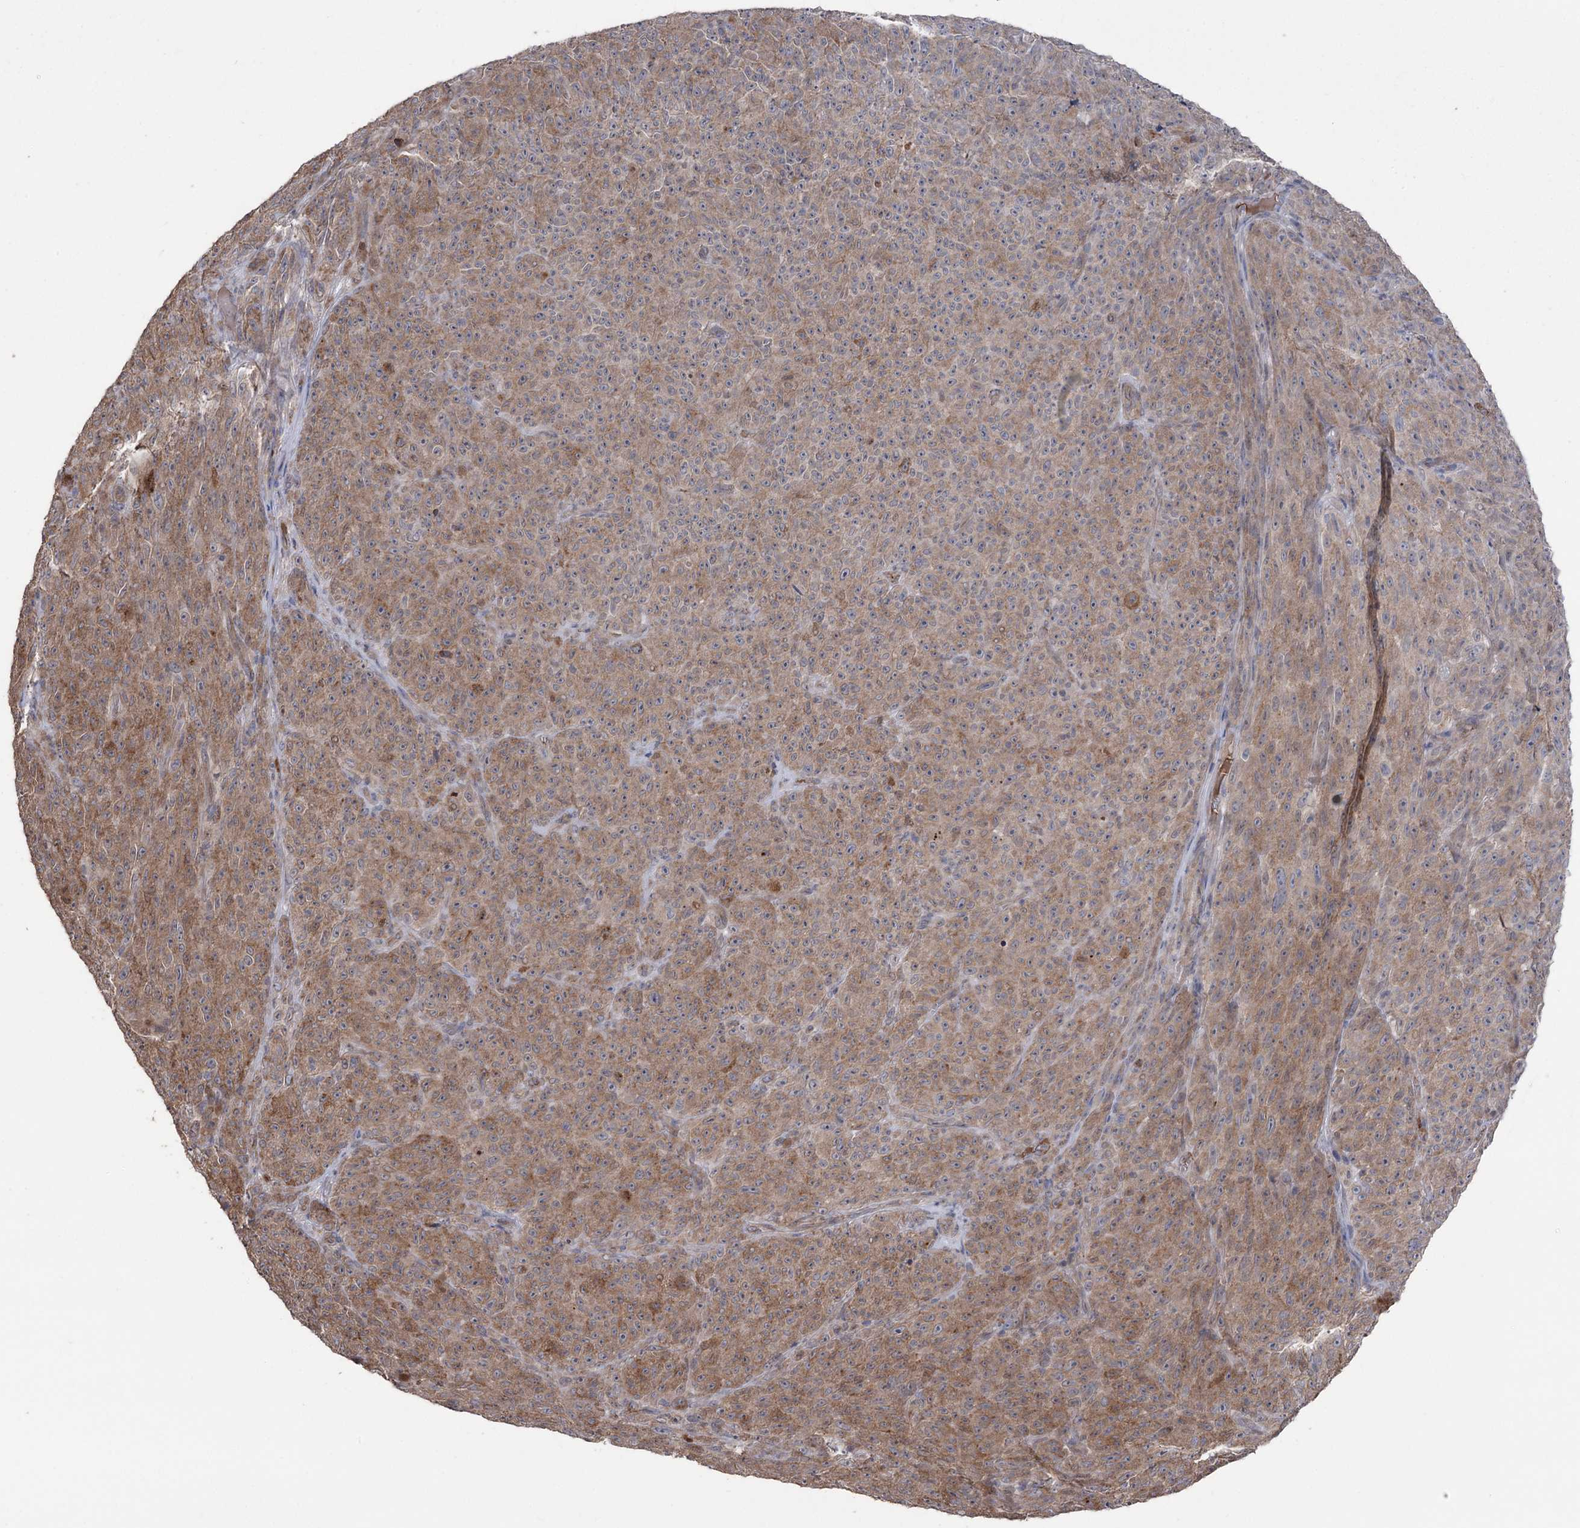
{"staining": {"intensity": "moderate", "quantity": ">75%", "location": "cytoplasmic/membranous"}, "tissue": "melanoma", "cell_type": "Tumor cells", "image_type": "cancer", "snomed": [{"axis": "morphology", "description": "Malignant melanoma, NOS"}, {"axis": "topography", "description": "Skin"}], "caption": "Melanoma was stained to show a protein in brown. There is medium levels of moderate cytoplasmic/membranous positivity in about >75% of tumor cells. (brown staining indicates protein expression, while blue staining denotes nuclei).", "gene": "OTUD1", "patient": {"sex": "female", "age": 82}}